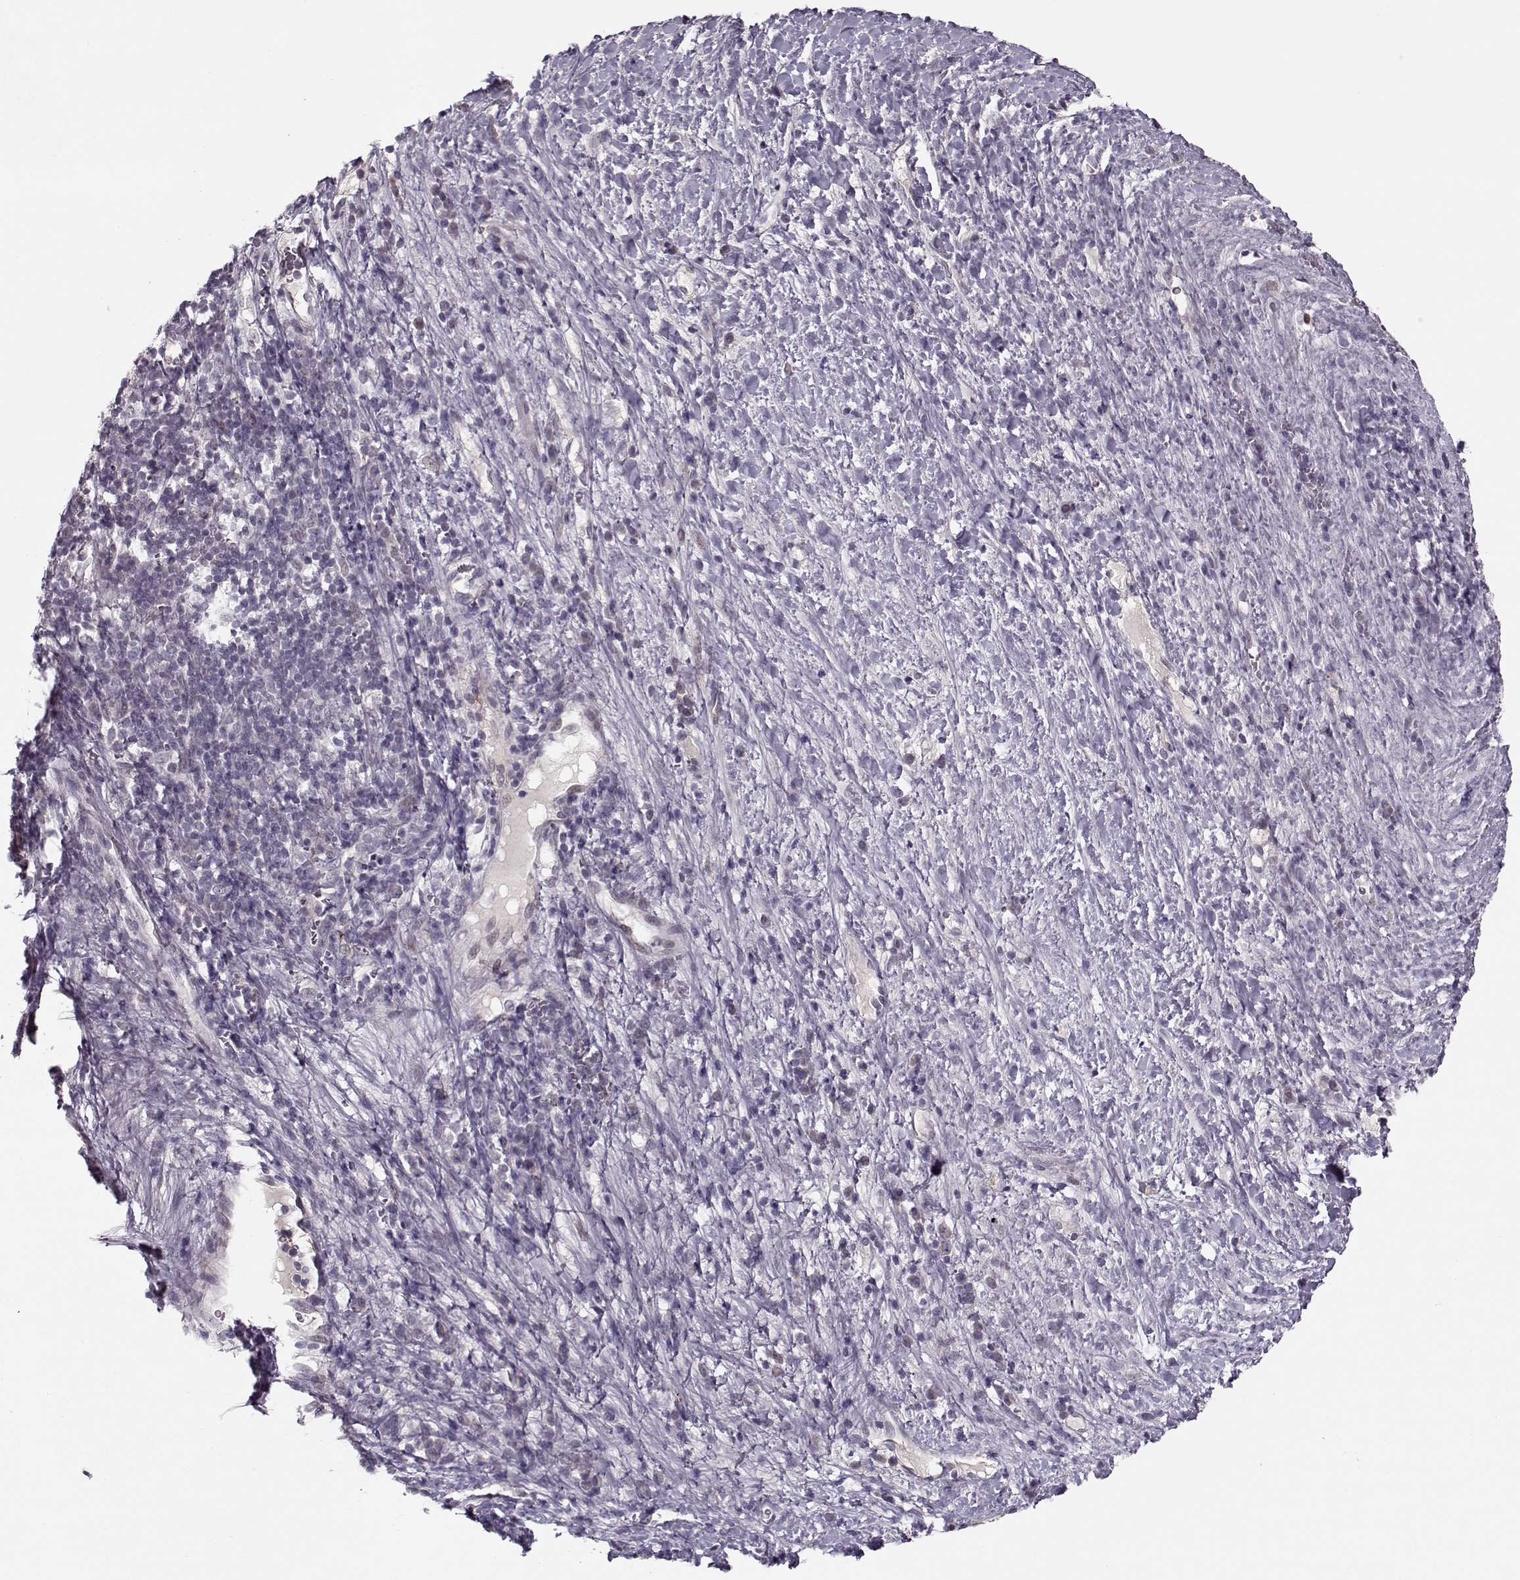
{"staining": {"intensity": "negative", "quantity": "none", "location": "none"}, "tissue": "liver cancer", "cell_type": "Tumor cells", "image_type": "cancer", "snomed": [{"axis": "morphology", "description": "Carcinoma, Hepatocellular, NOS"}, {"axis": "topography", "description": "Liver"}], "caption": "Human liver hepatocellular carcinoma stained for a protein using IHC displays no expression in tumor cells.", "gene": "DNAI3", "patient": {"sex": "female", "age": 60}}